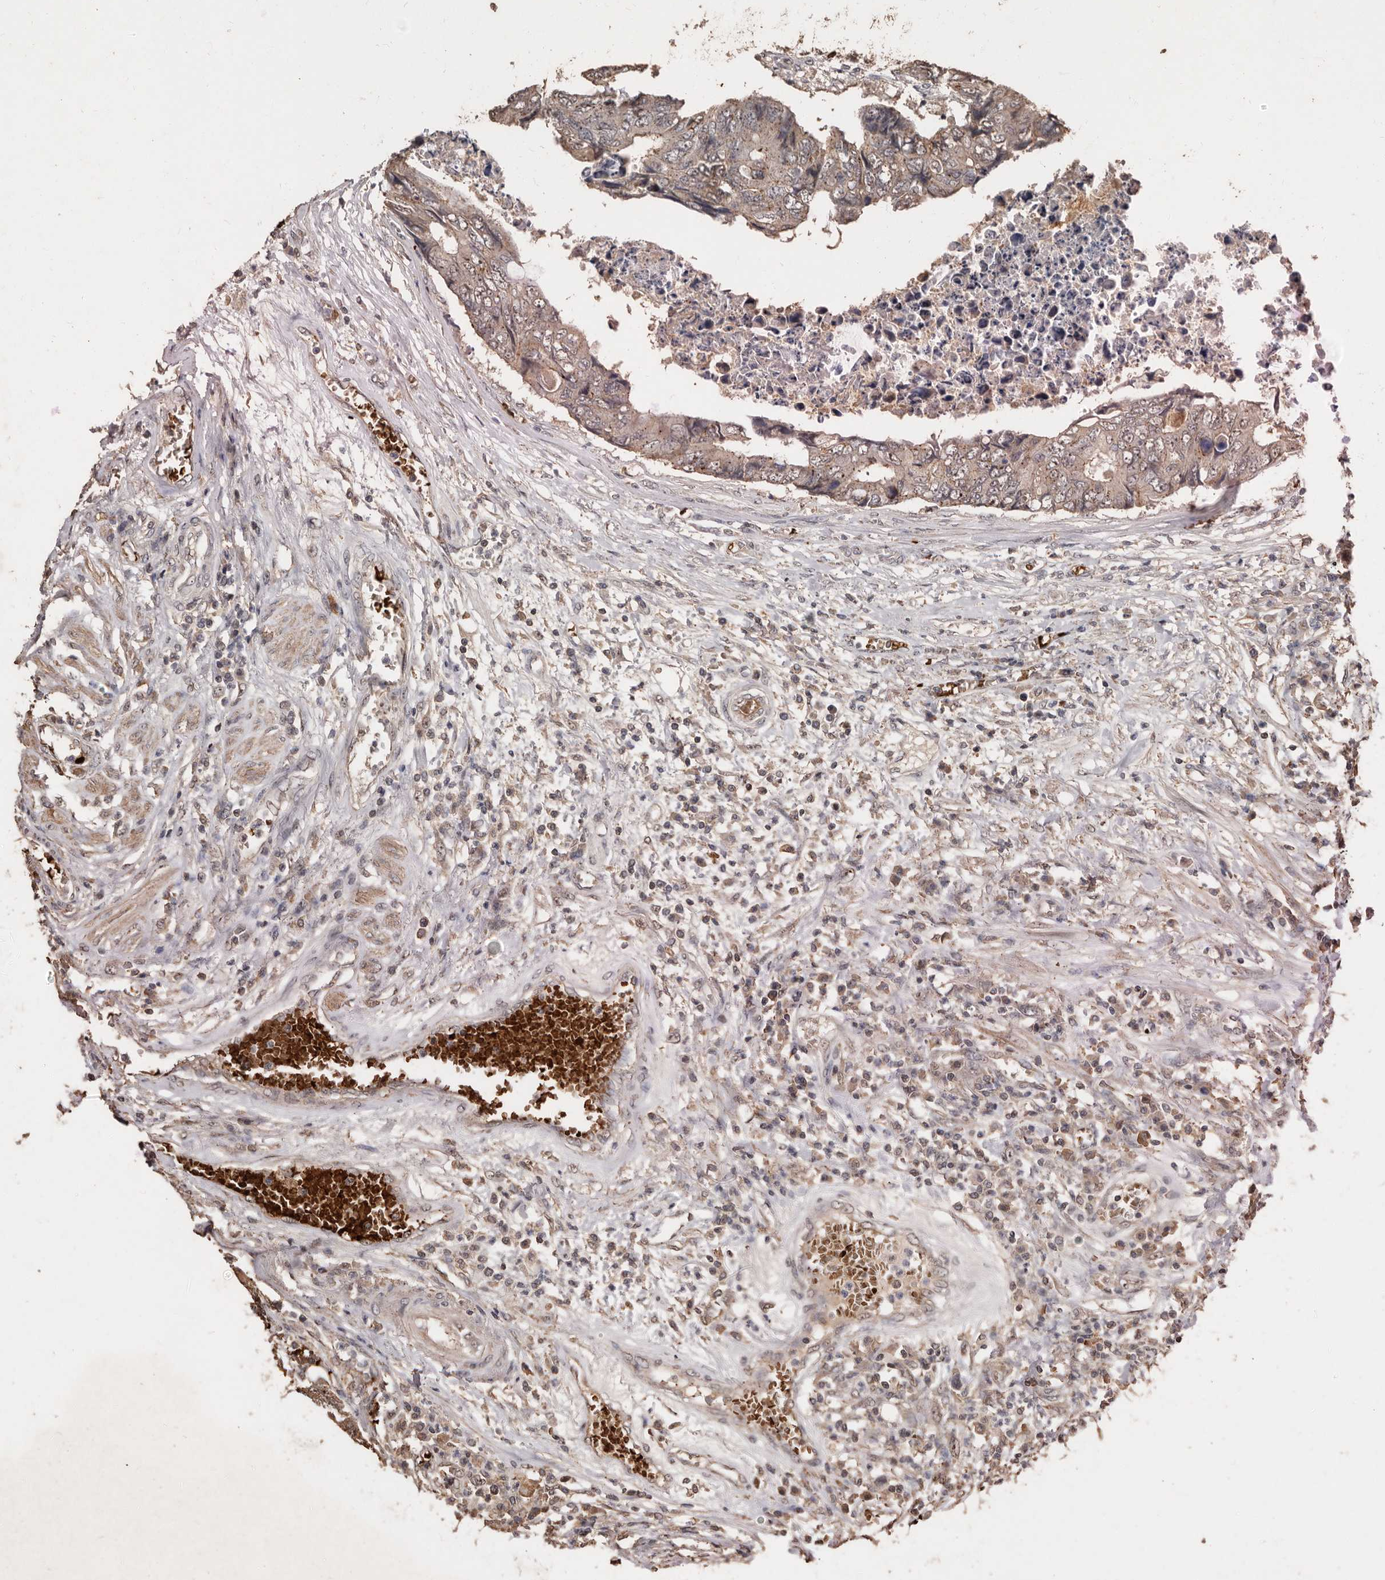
{"staining": {"intensity": "weak", "quantity": ">75%", "location": "cytoplasmic/membranous"}, "tissue": "colorectal cancer", "cell_type": "Tumor cells", "image_type": "cancer", "snomed": [{"axis": "morphology", "description": "Adenocarcinoma, NOS"}, {"axis": "topography", "description": "Rectum"}], "caption": "Immunohistochemical staining of human adenocarcinoma (colorectal) displays low levels of weak cytoplasmic/membranous positivity in approximately >75% of tumor cells.", "gene": "GRAMD2A", "patient": {"sex": "male", "age": 84}}